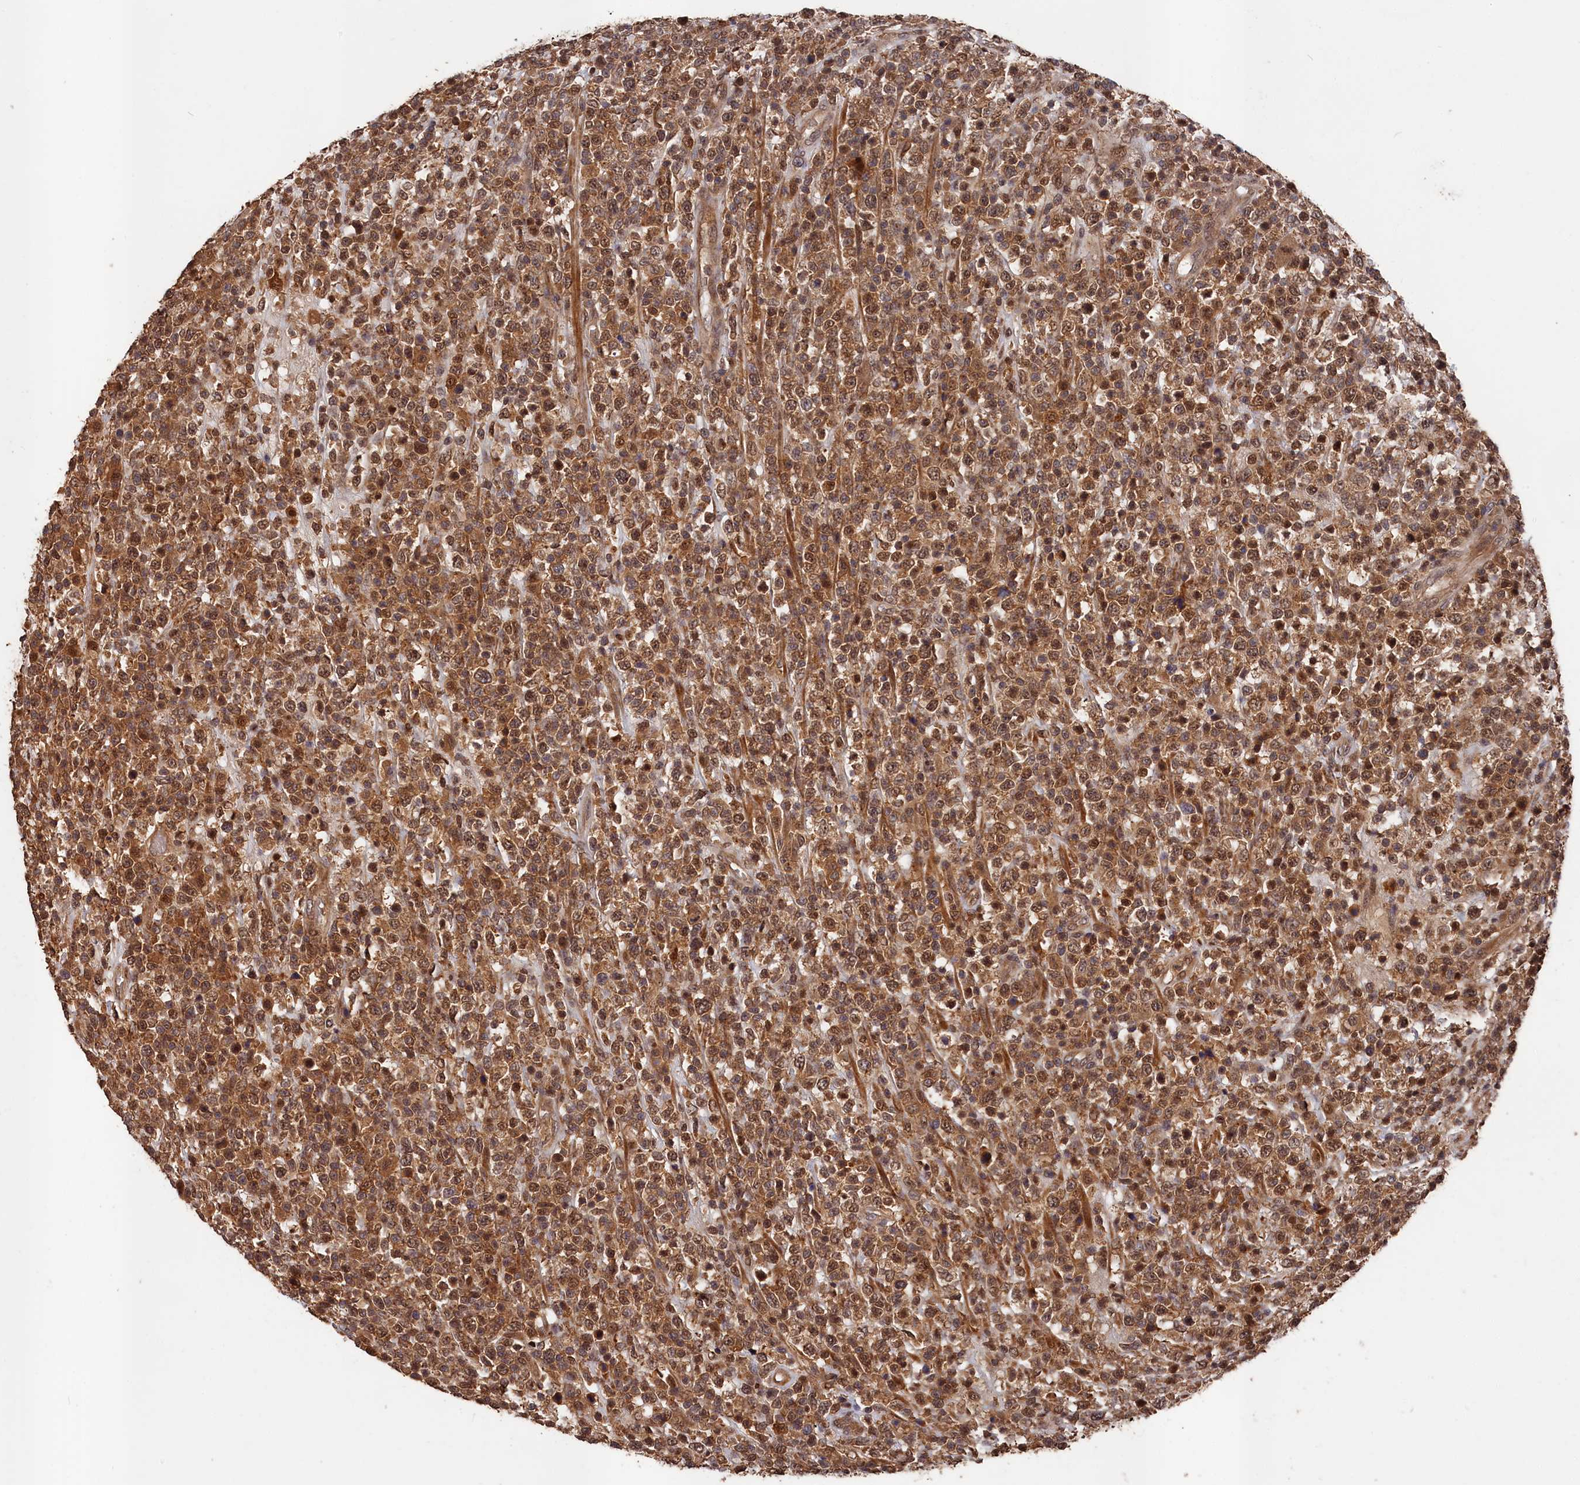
{"staining": {"intensity": "moderate", "quantity": ">75%", "location": "cytoplasmic/membranous,nuclear"}, "tissue": "lymphoma", "cell_type": "Tumor cells", "image_type": "cancer", "snomed": [{"axis": "morphology", "description": "Malignant lymphoma, non-Hodgkin's type, High grade"}, {"axis": "topography", "description": "Colon"}], "caption": "Tumor cells exhibit medium levels of moderate cytoplasmic/membranous and nuclear positivity in approximately >75% of cells in human malignant lymphoma, non-Hodgkin's type (high-grade). (DAB (3,3'-diaminobenzidine) IHC with brightfield microscopy, high magnification).", "gene": "RMI2", "patient": {"sex": "female", "age": 53}}